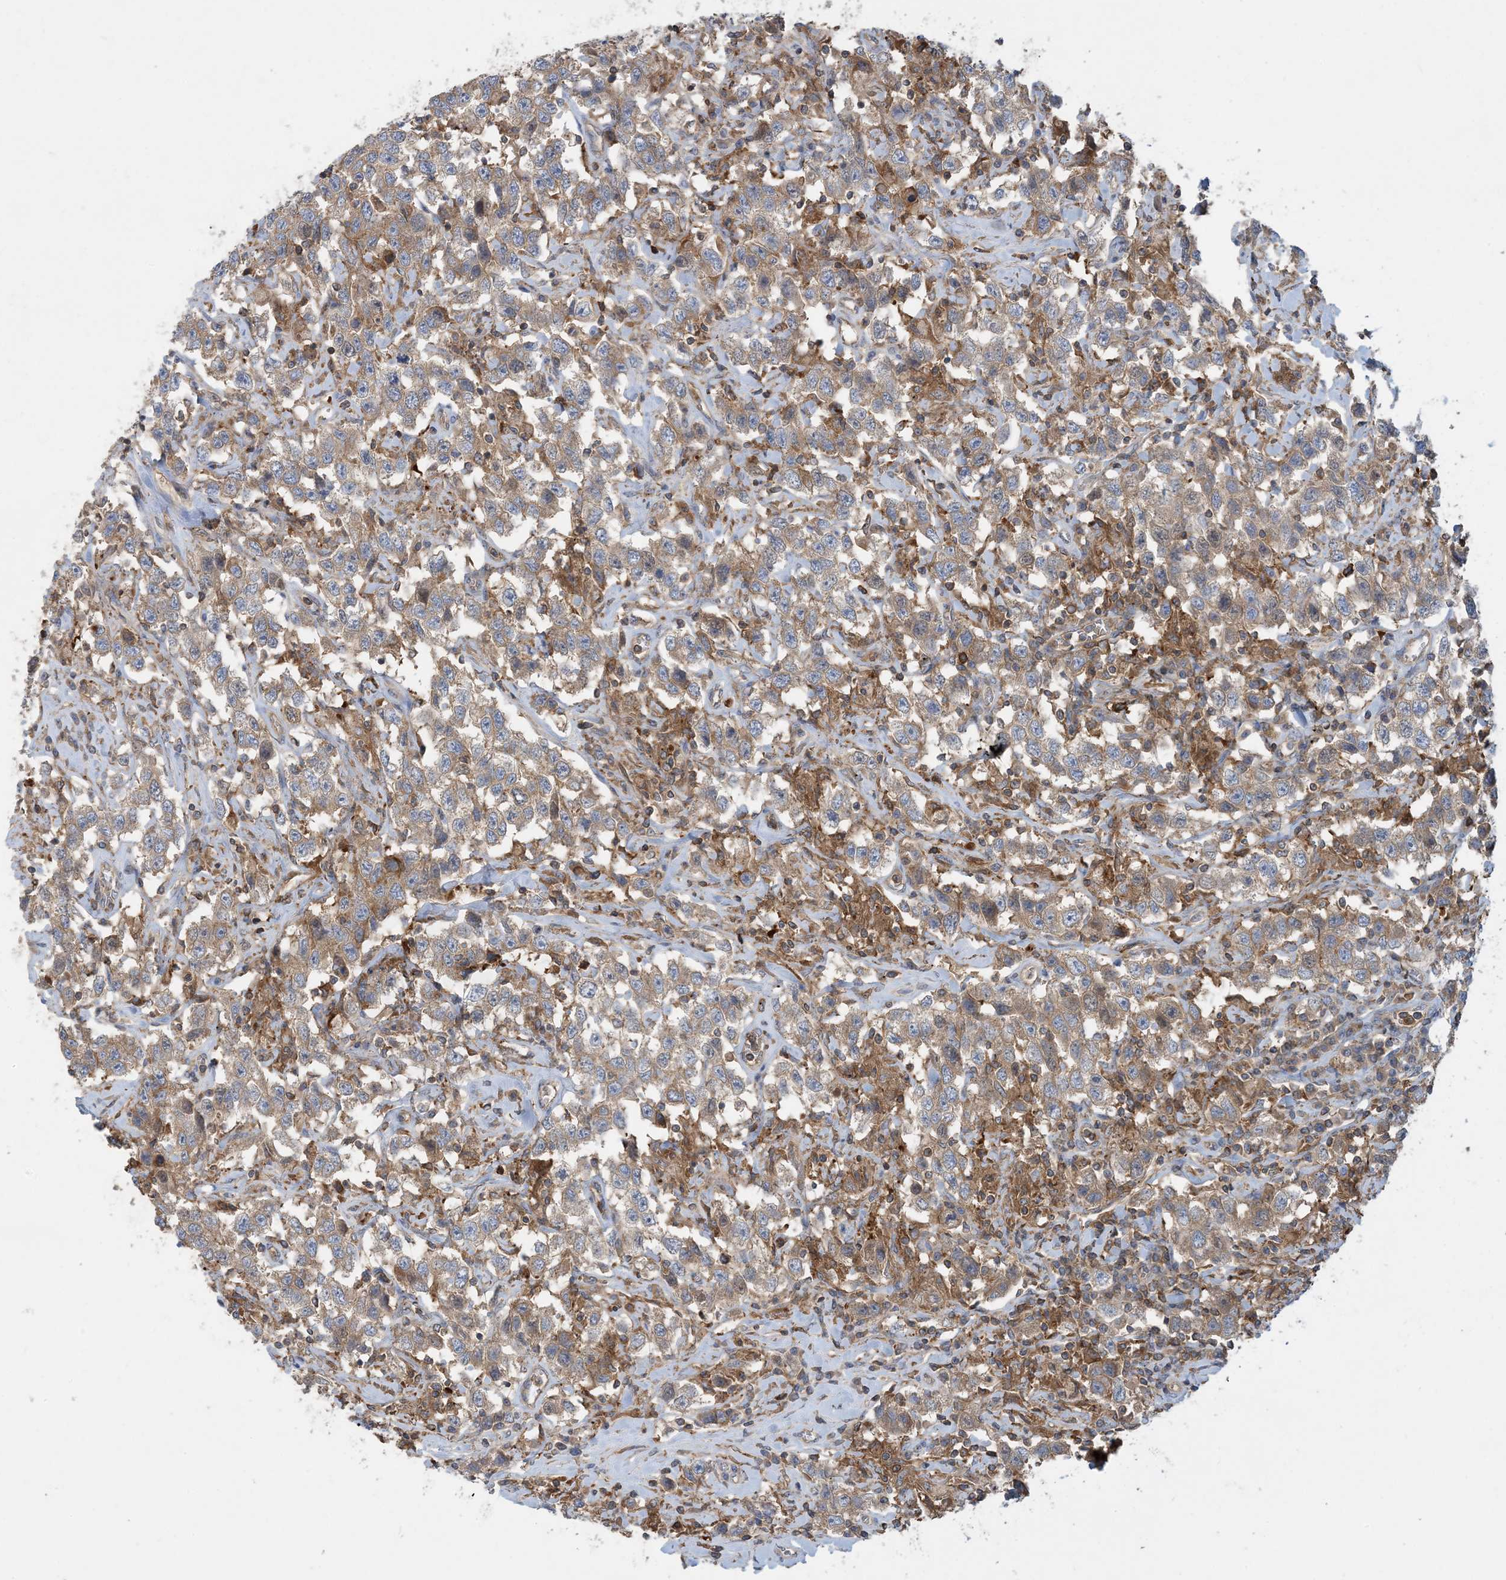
{"staining": {"intensity": "weak", "quantity": ">75%", "location": "cytoplasmic/membranous"}, "tissue": "testis cancer", "cell_type": "Tumor cells", "image_type": "cancer", "snomed": [{"axis": "morphology", "description": "Seminoma, NOS"}, {"axis": "topography", "description": "Testis"}], "caption": "Testis cancer stained with a protein marker demonstrates weak staining in tumor cells.", "gene": "SFMBT2", "patient": {"sex": "male", "age": 41}}